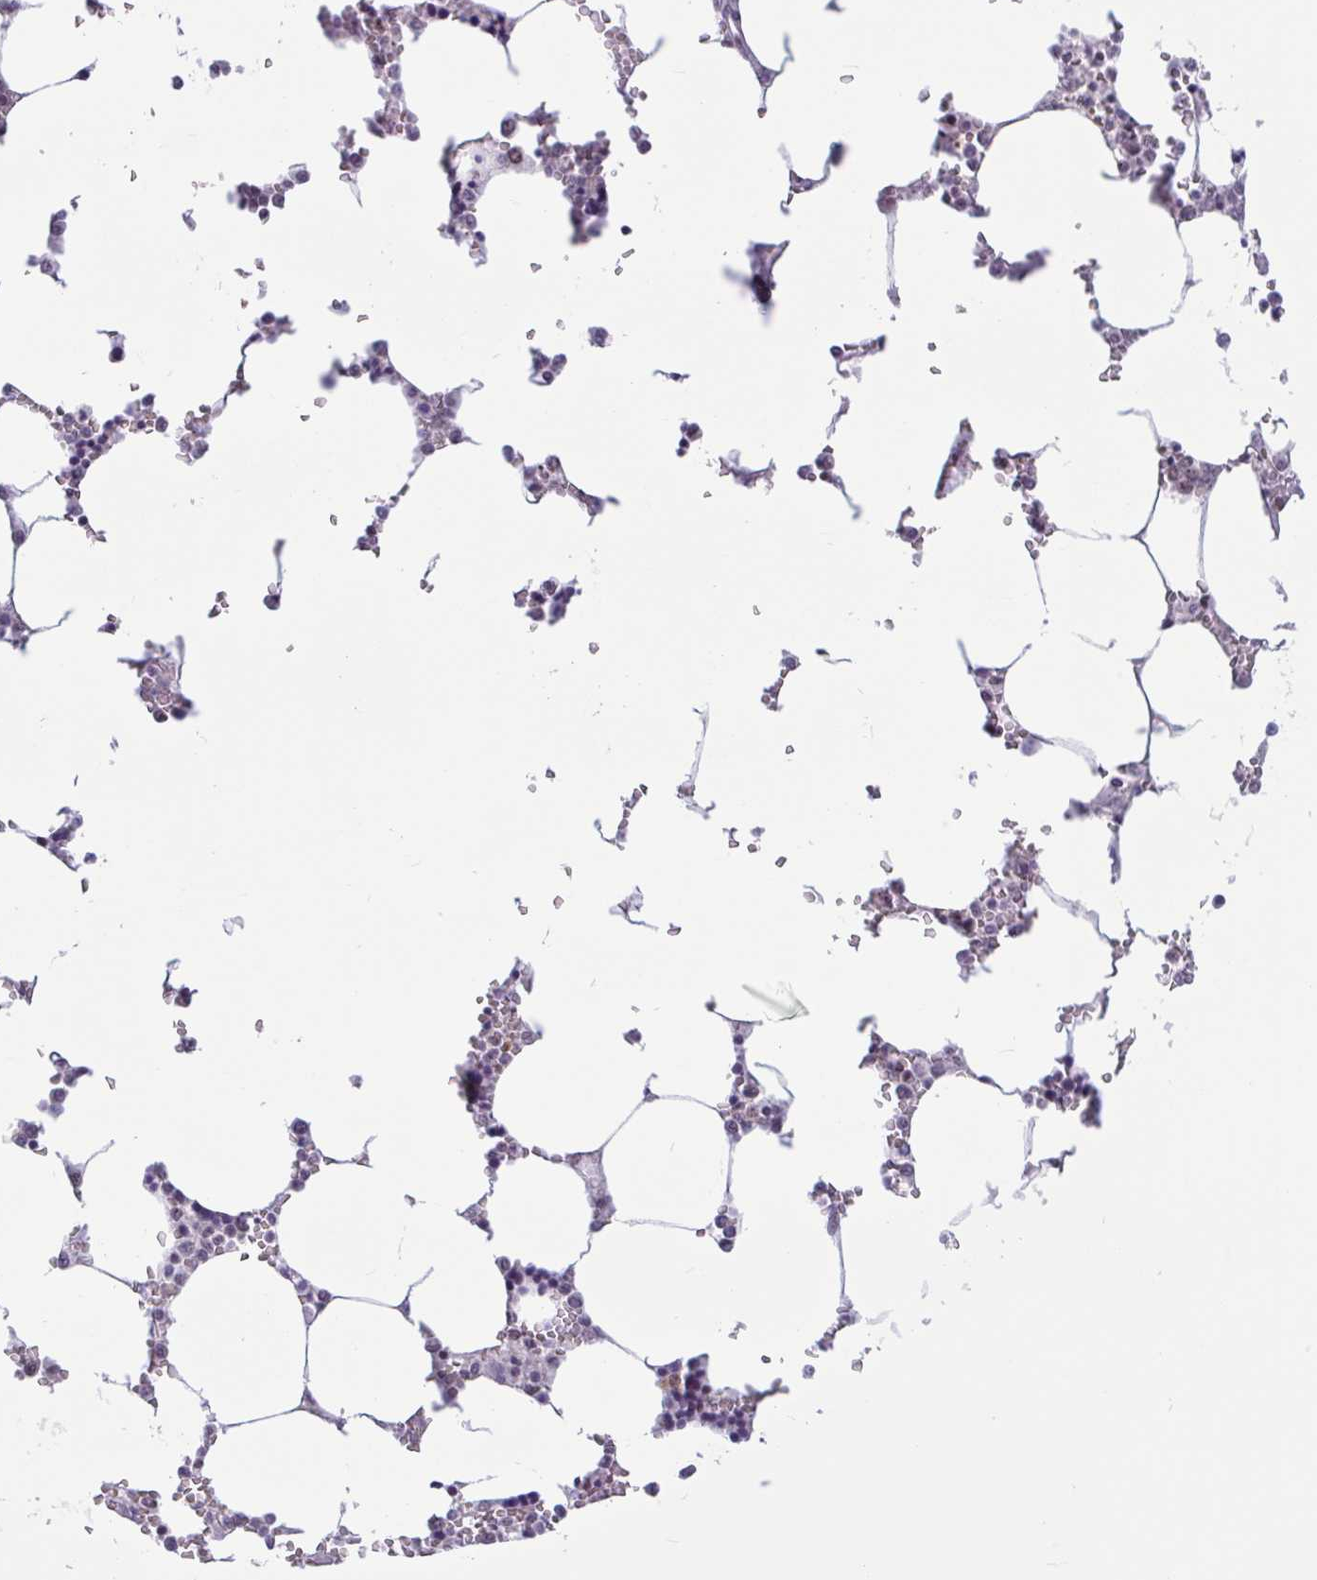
{"staining": {"intensity": "moderate", "quantity": "<25%", "location": "nuclear"}, "tissue": "bone marrow", "cell_type": "Hematopoietic cells", "image_type": "normal", "snomed": [{"axis": "morphology", "description": "Normal tissue, NOS"}, {"axis": "topography", "description": "Bone marrow"}], "caption": "IHC (DAB (3,3'-diaminobenzidine)) staining of normal human bone marrow displays moderate nuclear protein expression in approximately <25% of hematopoietic cells.", "gene": "CBFA2T2", "patient": {"sex": "male", "age": 64}}